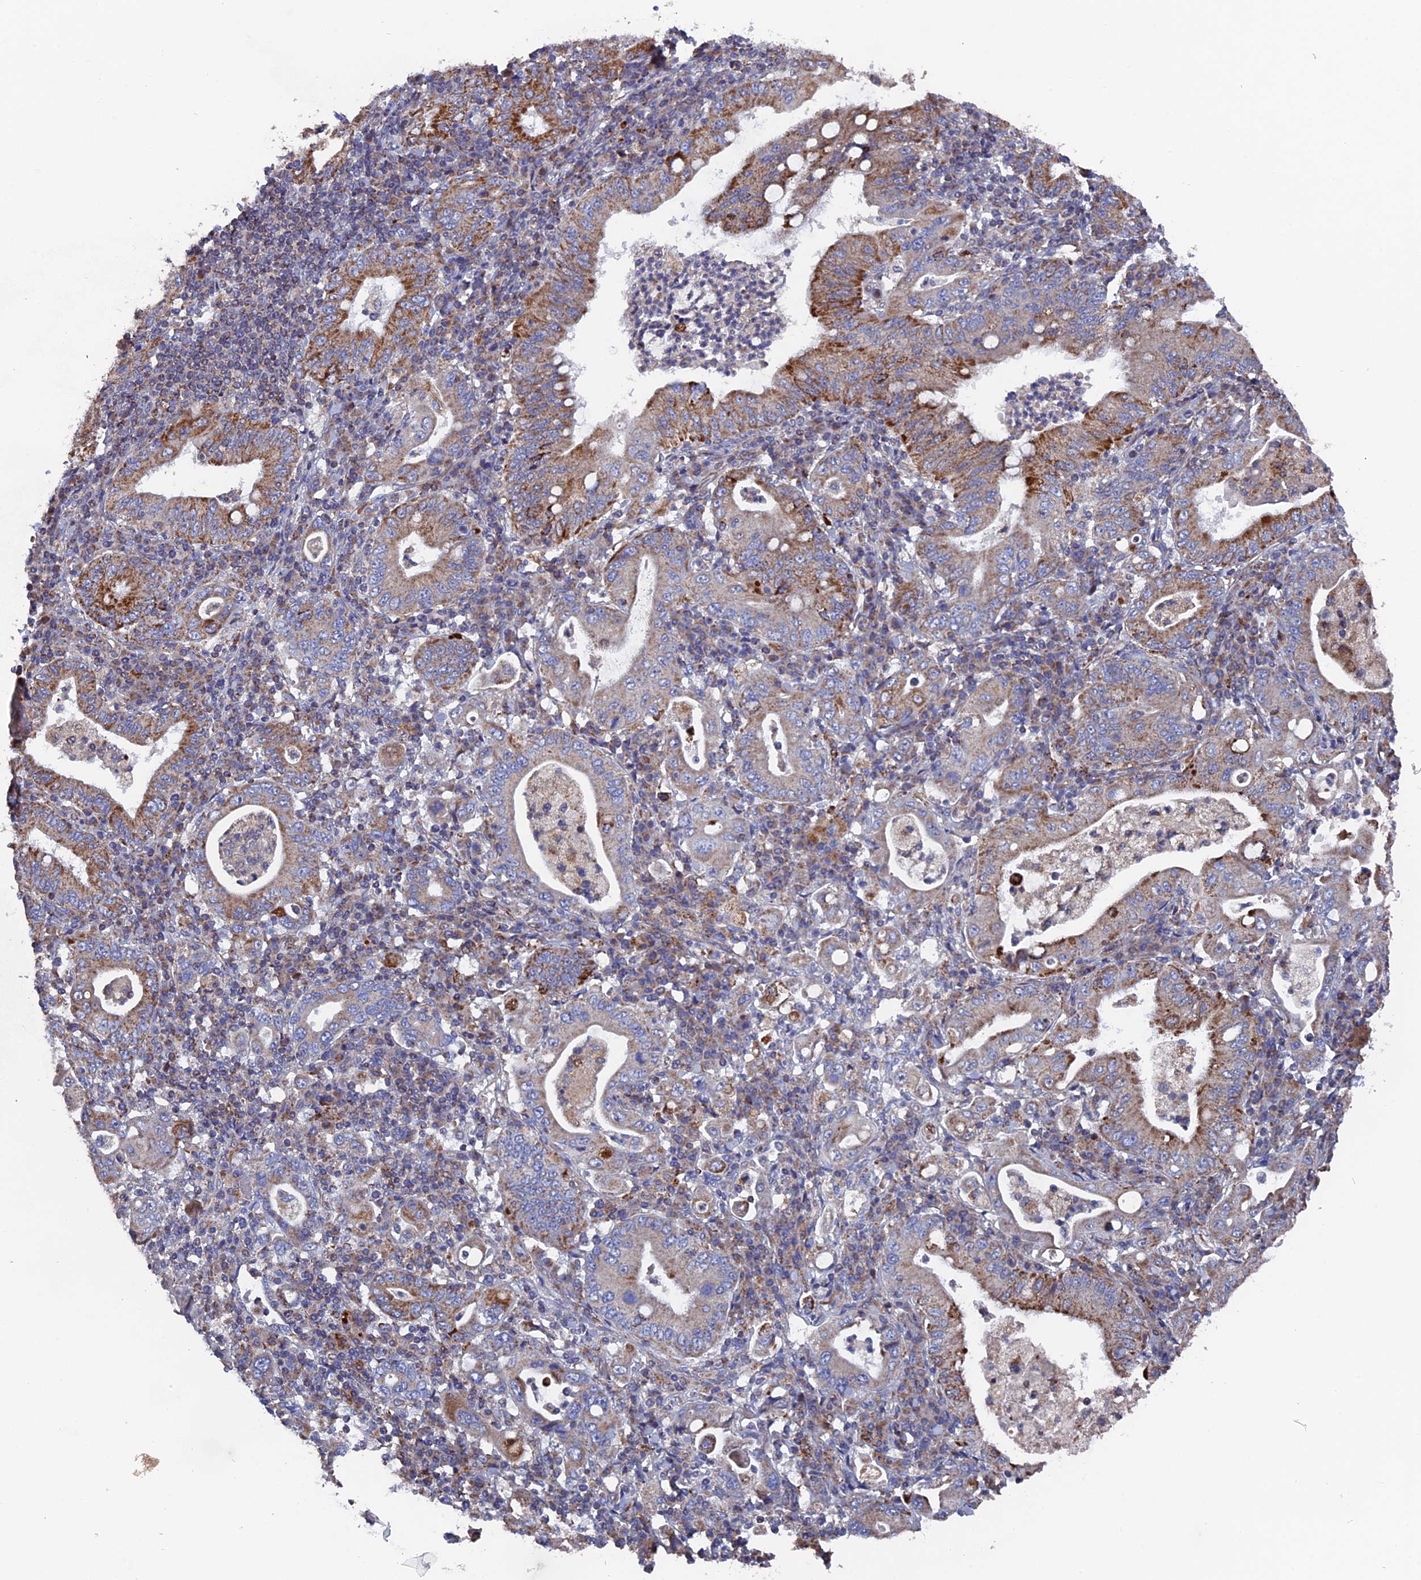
{"staining": {"intensity": "strong", "quantity": "25%-75%", "location": "cytoplasmic/membranous"}, "tissue": "stomach cancer", "cell_type": "Tumor cells", "image_type": "cancer", "snomed": [{"axis": "morphology", "description": "Normal tissue, NOS"}, {"axis": "morphology", "description": "Adenocarcinoma, NOS"}, {"axis": "topography", "description": "Esophagus"}, {"axis": "topography", "description": "Stomach, upper"}, {"axis": "topography", "description": "Peripheral nerve tissue"}], "caption": "A histopathology image of stomach cancer stained for a protein demonstrates strong cytoplasmic/membranous brown staining in tumor cells.", "gene": "TGFA", "patient": {"sex": "male", "age": 62}}